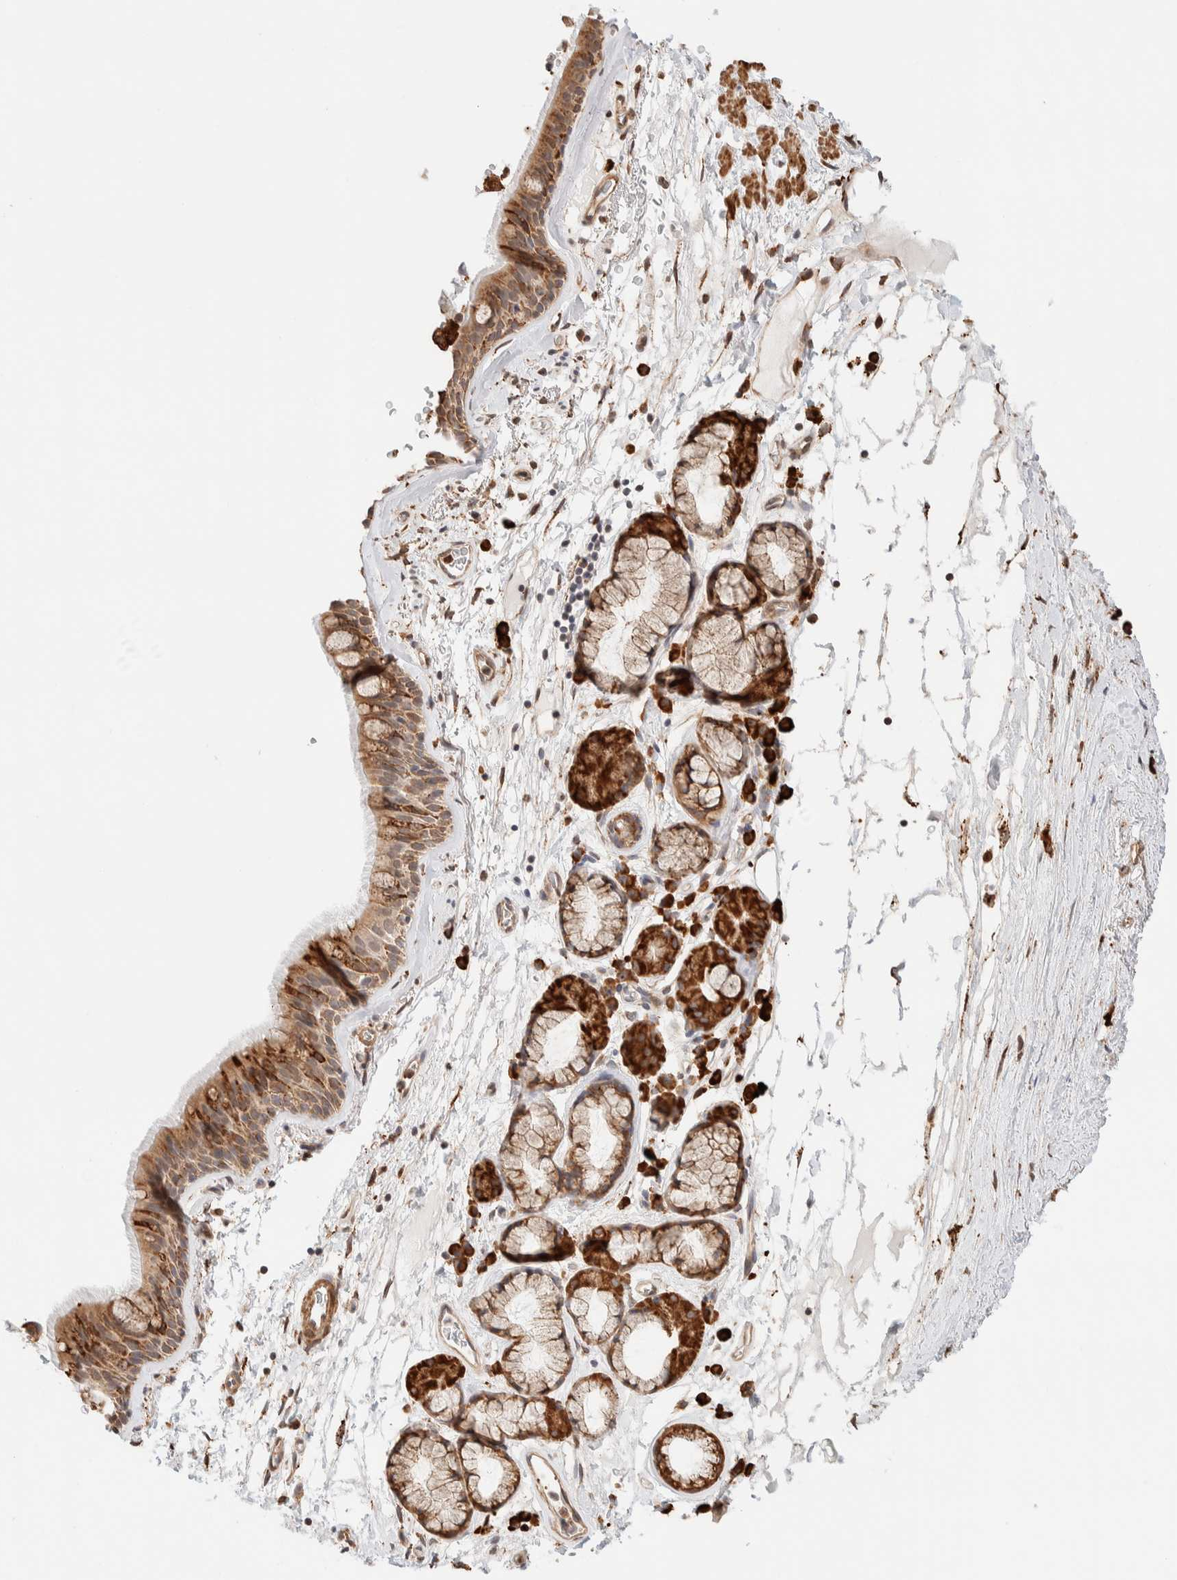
{"staining": {"intensity": "moderate", "quantity": ">75%", "location": "cytoplasmic/membranous"}, "tissue": "bronchus", "cell_type": "Respiratory epithelial cells", "image_type": "normal", "snomed": [{"axis": "morphology", "description": "Normal tissue, NOS"}, {"axis": "topography", "description": "Cartilage tissue"}], "caption": "Normal bronchus demonstrates moderate cytoplasmic/membranous staining in about >75% of respiratory epithelial cells, visualized by immunohistochemistry.", "gene": "INTS1", "patient": {"sex": "female", "age": 63}}